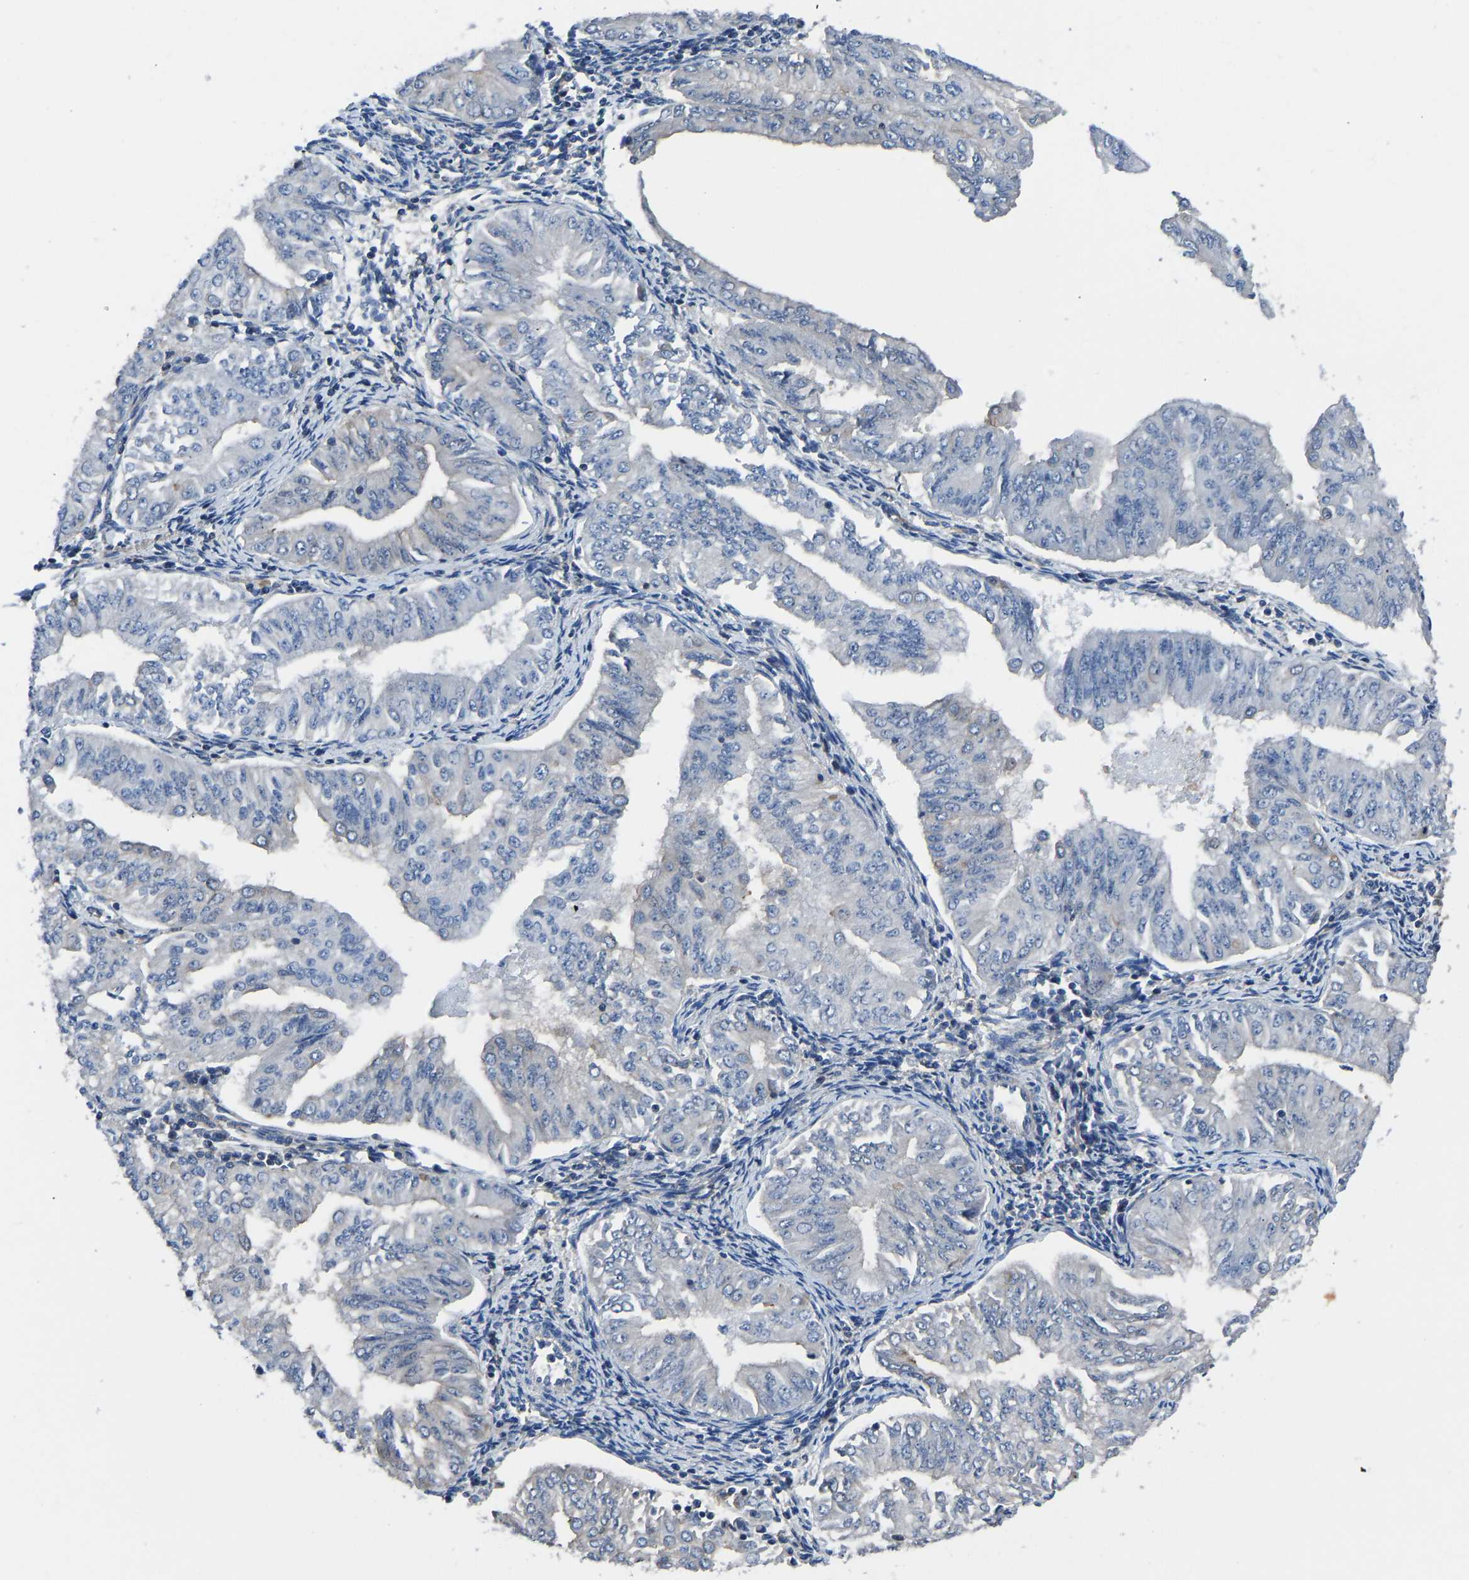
{"staining": {"intensity": "negative", "quantity": "none", "location": "none"}, "tissue": "endometrial cancer", "cell_type": "Tumor cells", "image_type": "cancer", "snomed": [{"axis": "morphology", "description": "Normal tissue, NOS"}, {"axis": "morphology", "description": "Adenocarcinoma, NOS"}, {"axis": "topography", "description": "Endometrium"}], "caption": "Tumor cells are negative for protein expression in human endometrial cancer (adenocarcinoma). (DAB immunohistochemistry visualized using brightfield microscopy, high magnification).", "gene": "PRKAR1A", "patient": {"sex": "female", "age": 53}}